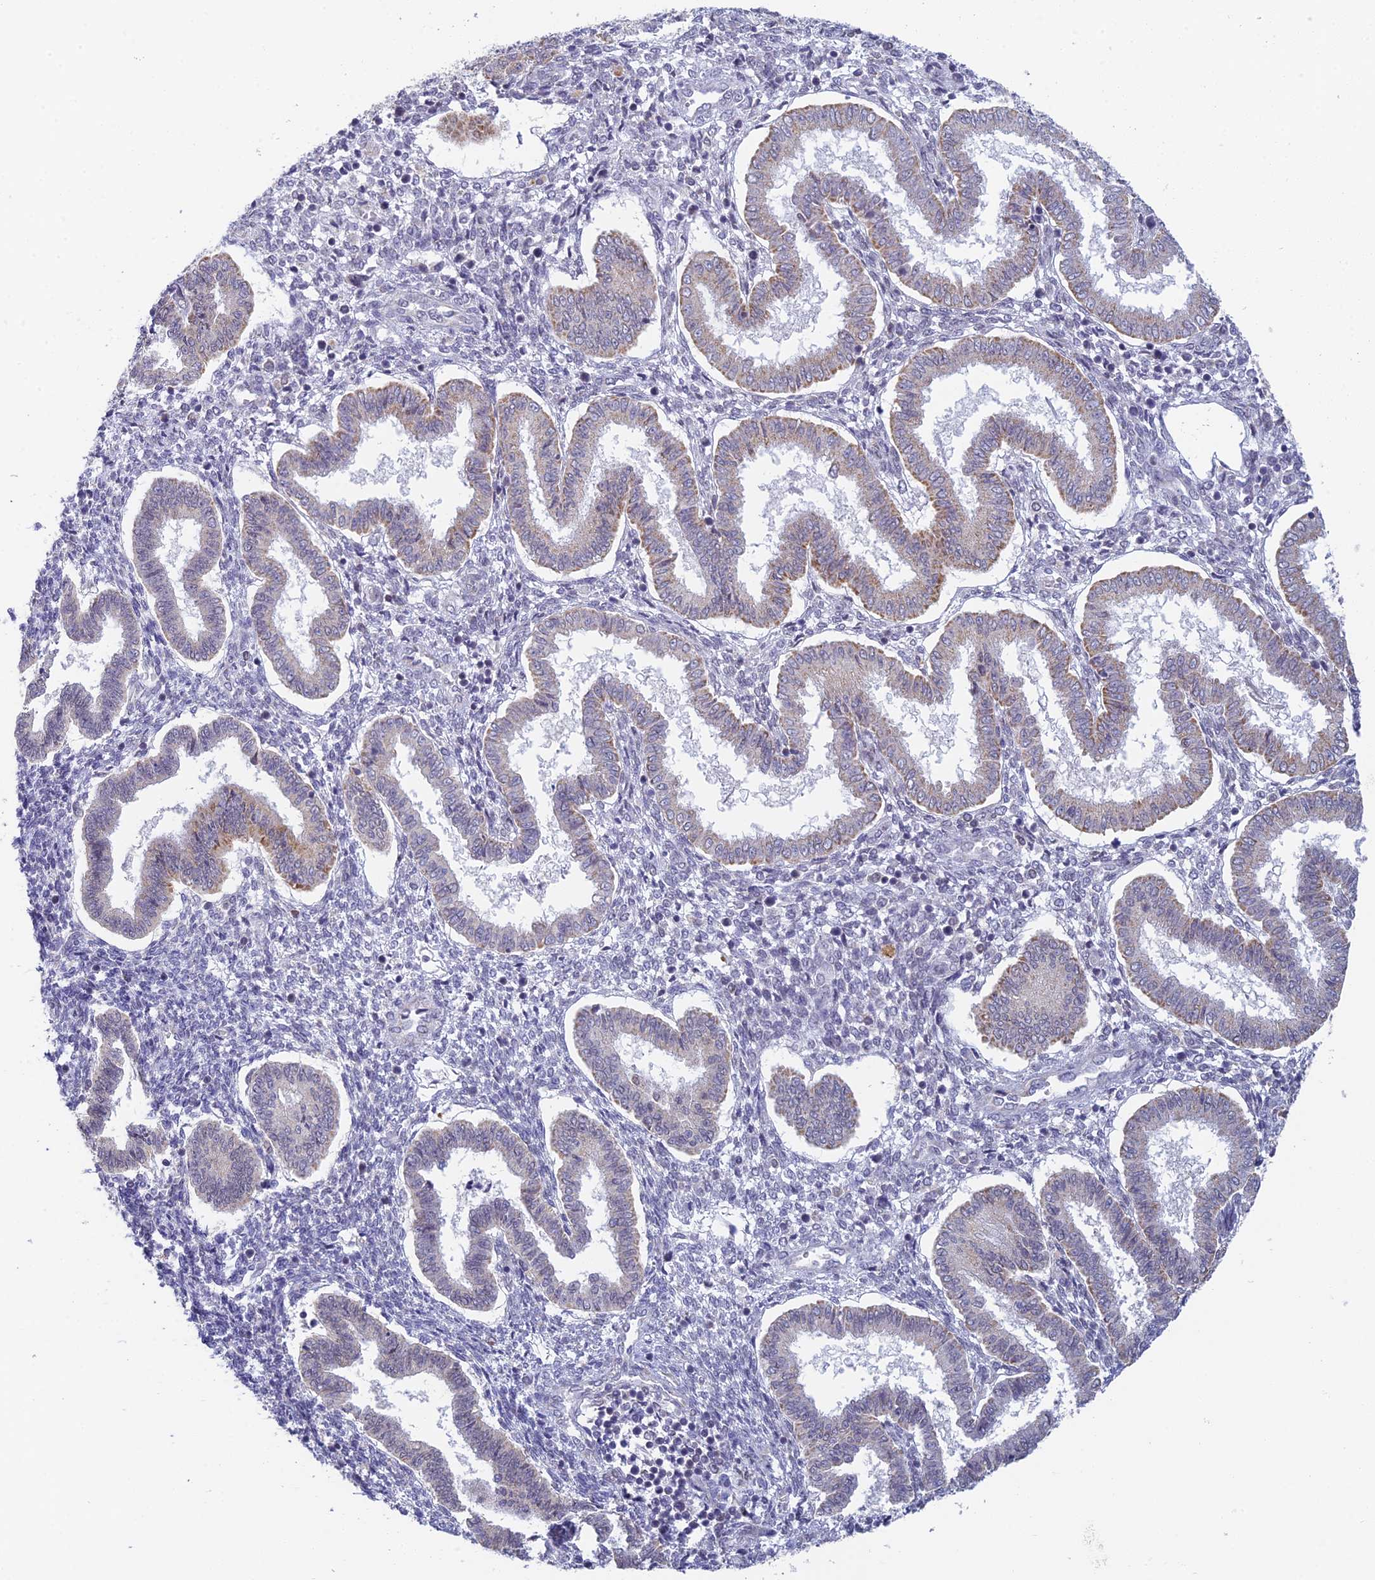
{"staining": {"intensity": "negative", "quantity": "none", "location": "none"}, "tissue": "endometrium", "cell_type": "Cells in endometrial stroma", "image_type": "normal", "snomed": [{"axis": "morphology", "description": "Normal tissue, NOS"}, {"axis": "topography", "description": "Endometrium"}], "caption": "This is an immunohistochemistry (IHC) micrograph of unremarkable endometrium. There is no expression in cells in endometrial stroma.", "gene": "REXO5", "patient": {"sex": "female", "age": 24}}